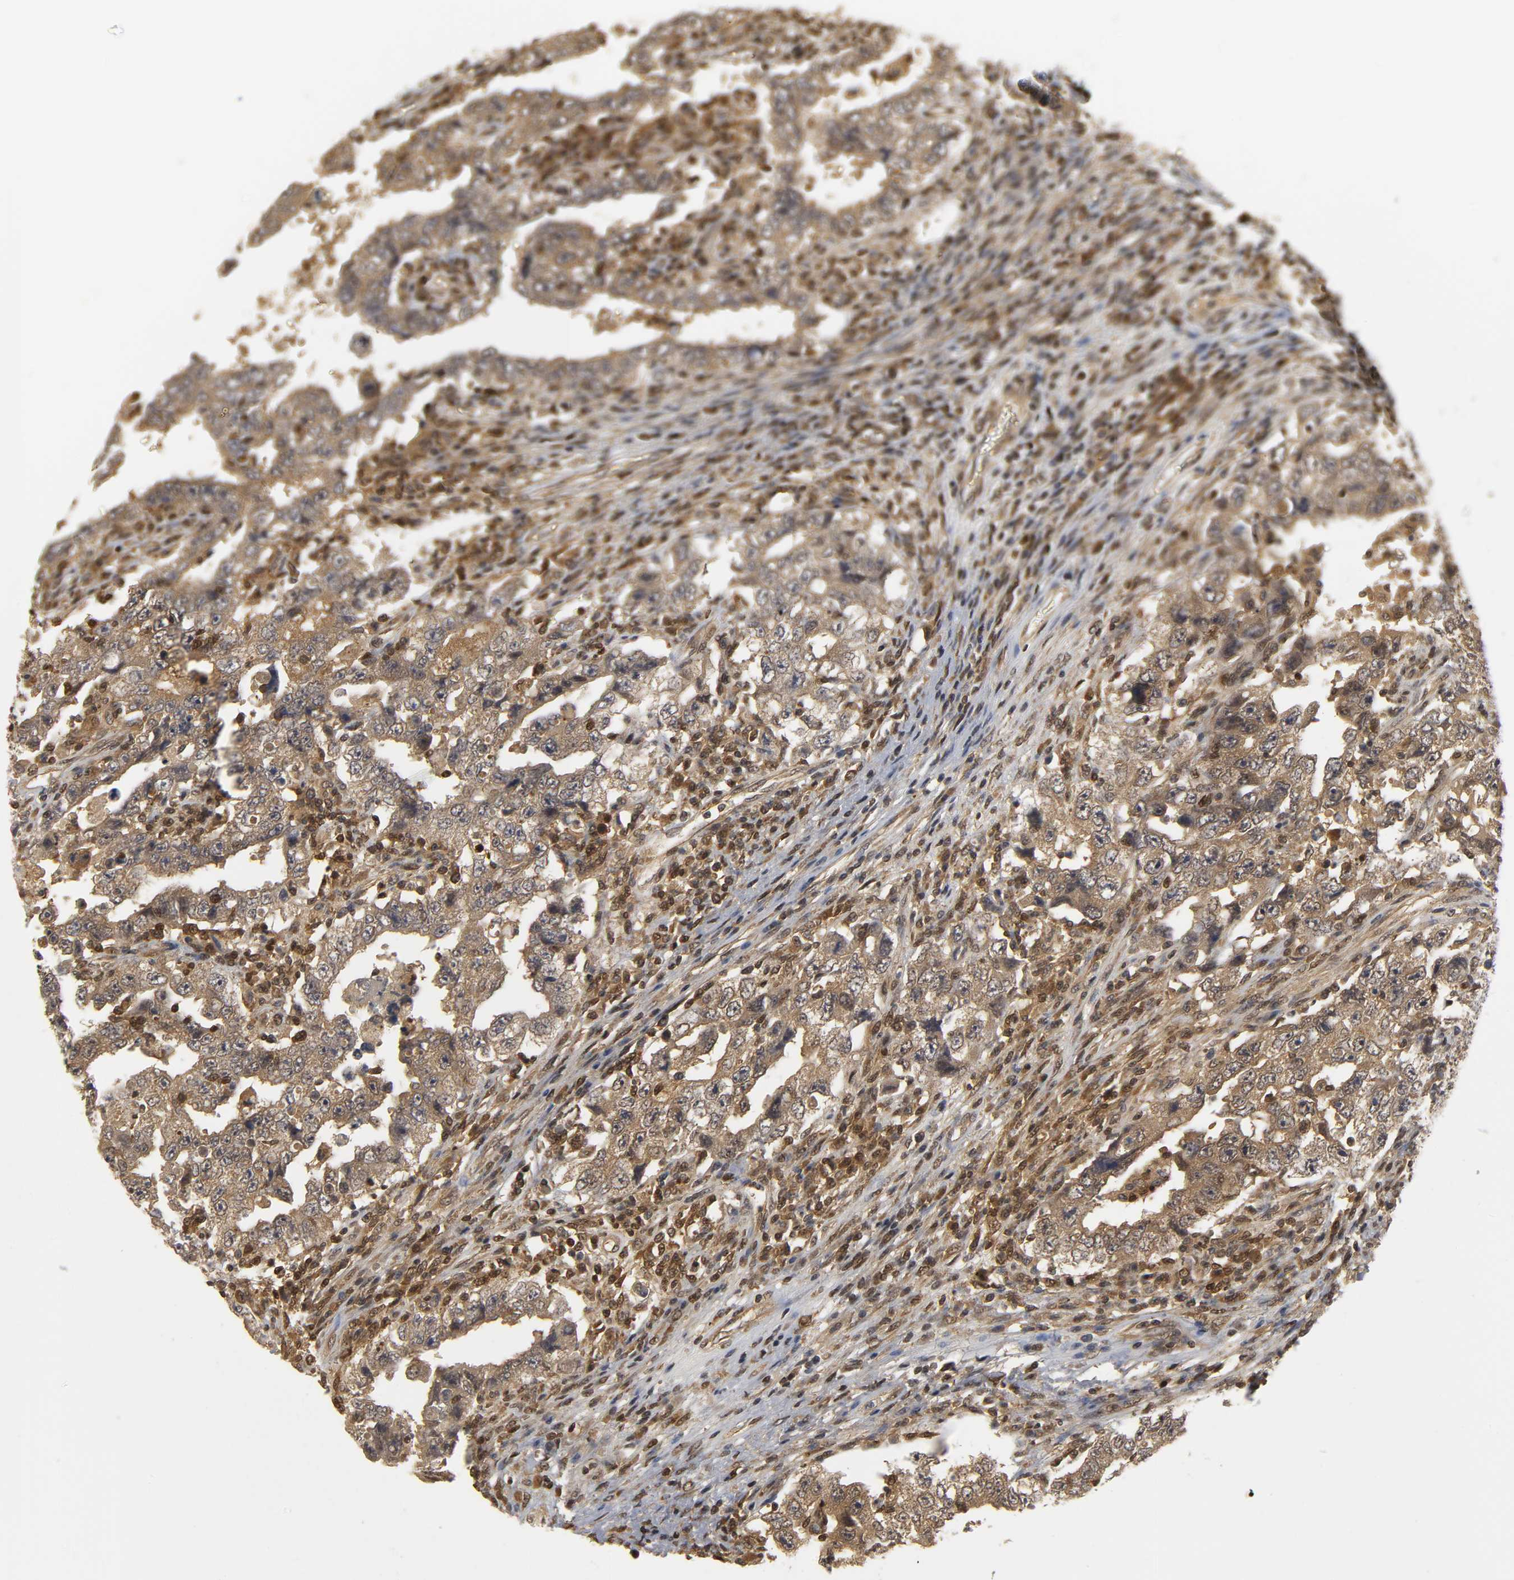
{"staining": {"intensity": "moderate", "quantity": ">75%", "location": "cytoplasmic/membranous"}, "tissue": "testis cancer", "cell_type": "Tumor cells", "image_type": "cancer", "snomed": [{"axis": "morphology", "description": "Carcinoma, Embryonal, NOS"}, {"axis": "topography", "description": "Testis"}], "caption": "An image of testis embryonal carcinoma stained for a protein displays moderate cytoplasmic/membranous brown staining in tumor cells. Immunohistochemistry stains the protein of interest in brown and the nuclei are stained blue.", "gene": "PARK7", "patient": {"sex": "male", "age": 26}}